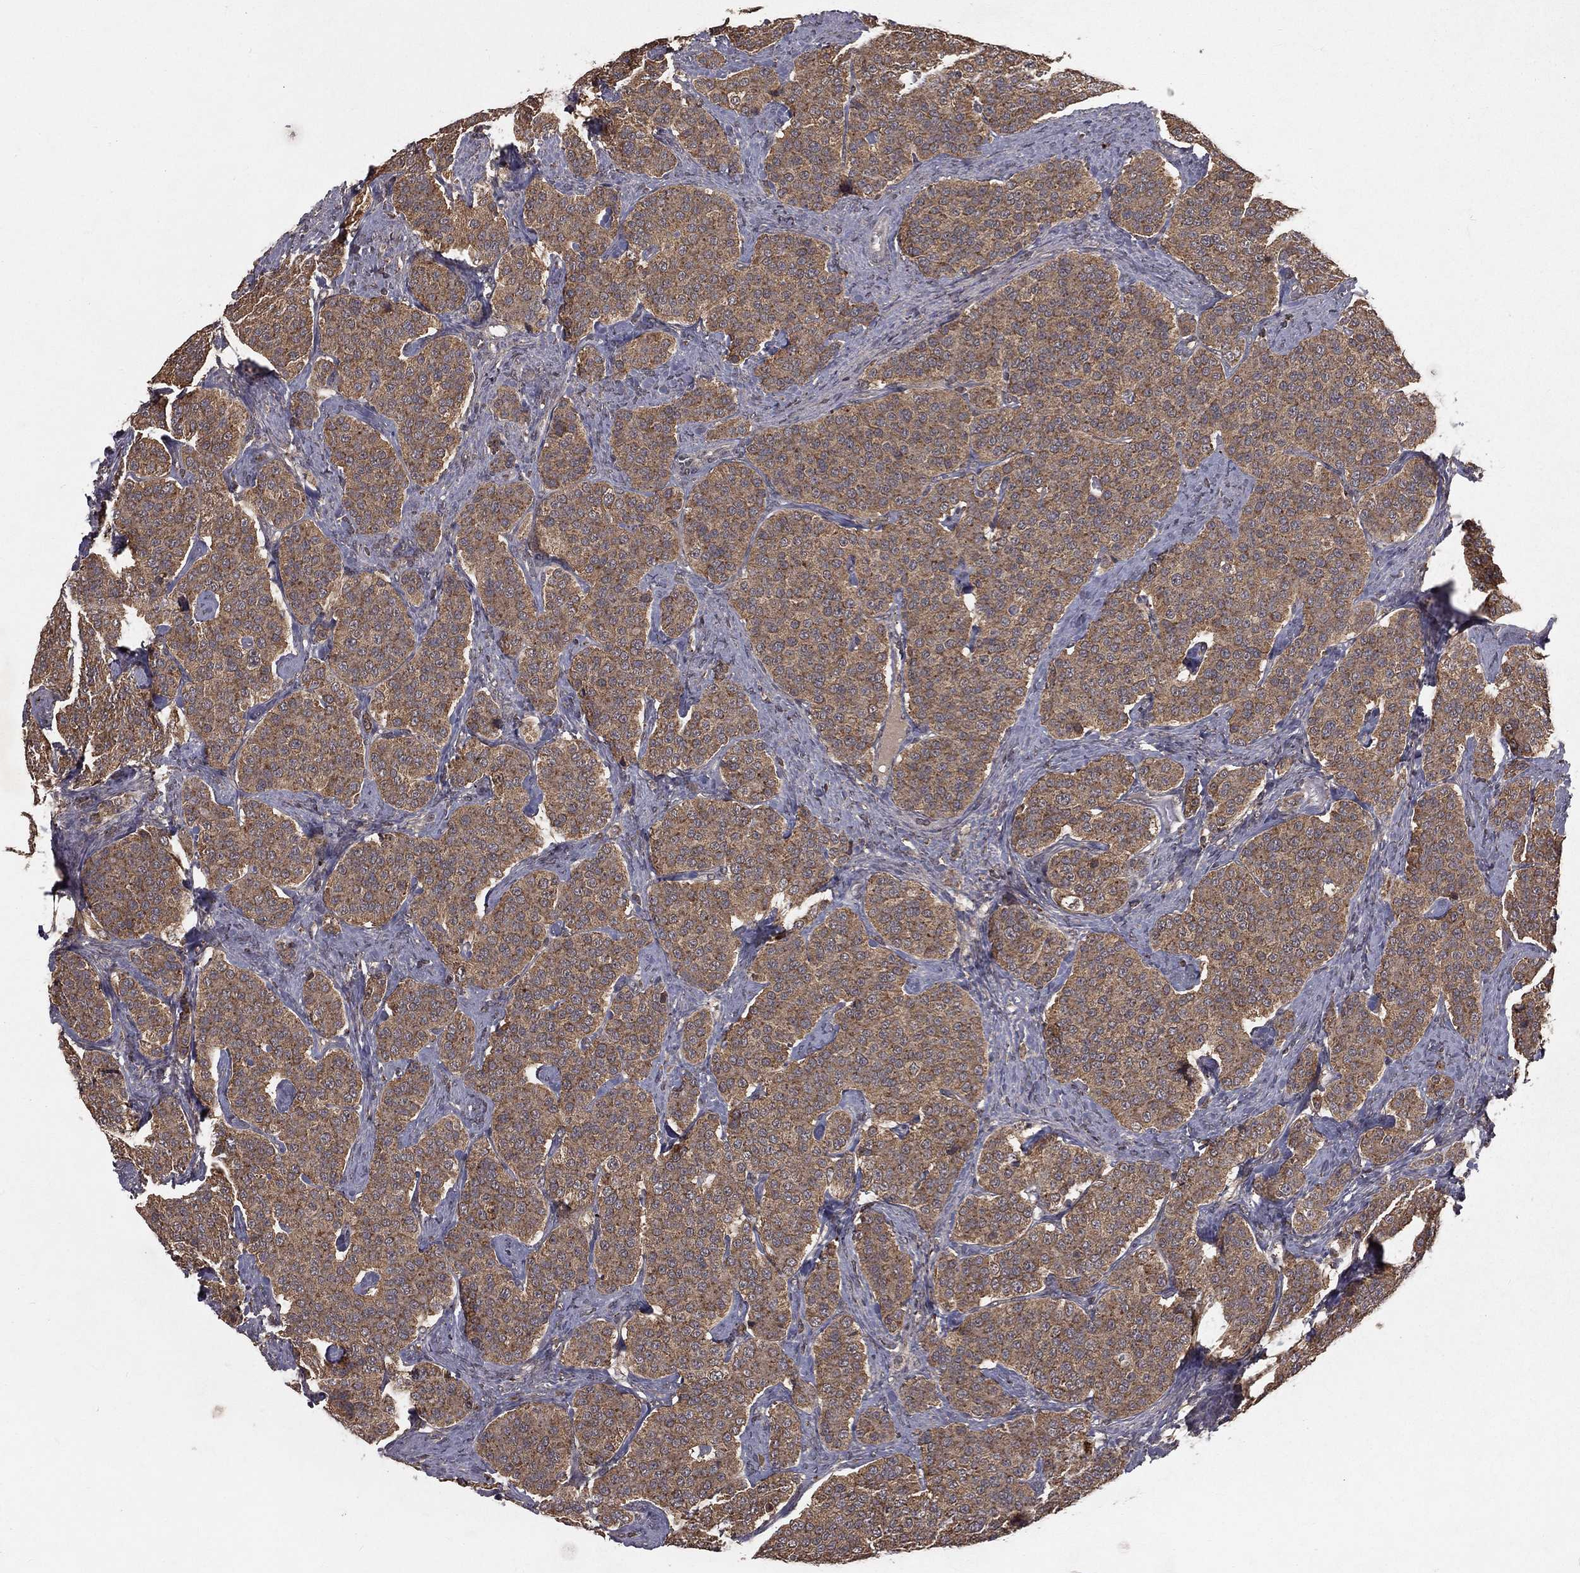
{"staining": {"intensity": "moderate", "quantity": ">75%", "location": "cytoplasmic/membranous"}, "tissue": "carcinoid", "cell_type": "Tumor cells", "image_type": "cancer", "snomed": [{"axis": "morphology", "description": "Carcinoid, malignant, NOS"}, {"axis": "topography", "description": "Small intestine"}], "caption": "An immunohistochemistry (IHC) histopathology image of neoplastic tissue is shown. Protein staining in brown highlights moderate cytoplasmic/membranous positivity in carcinoid (malignant) within tumor cells.", "gene": "ZDHHC15", "patient": {"sex": "female", "age": 58}}